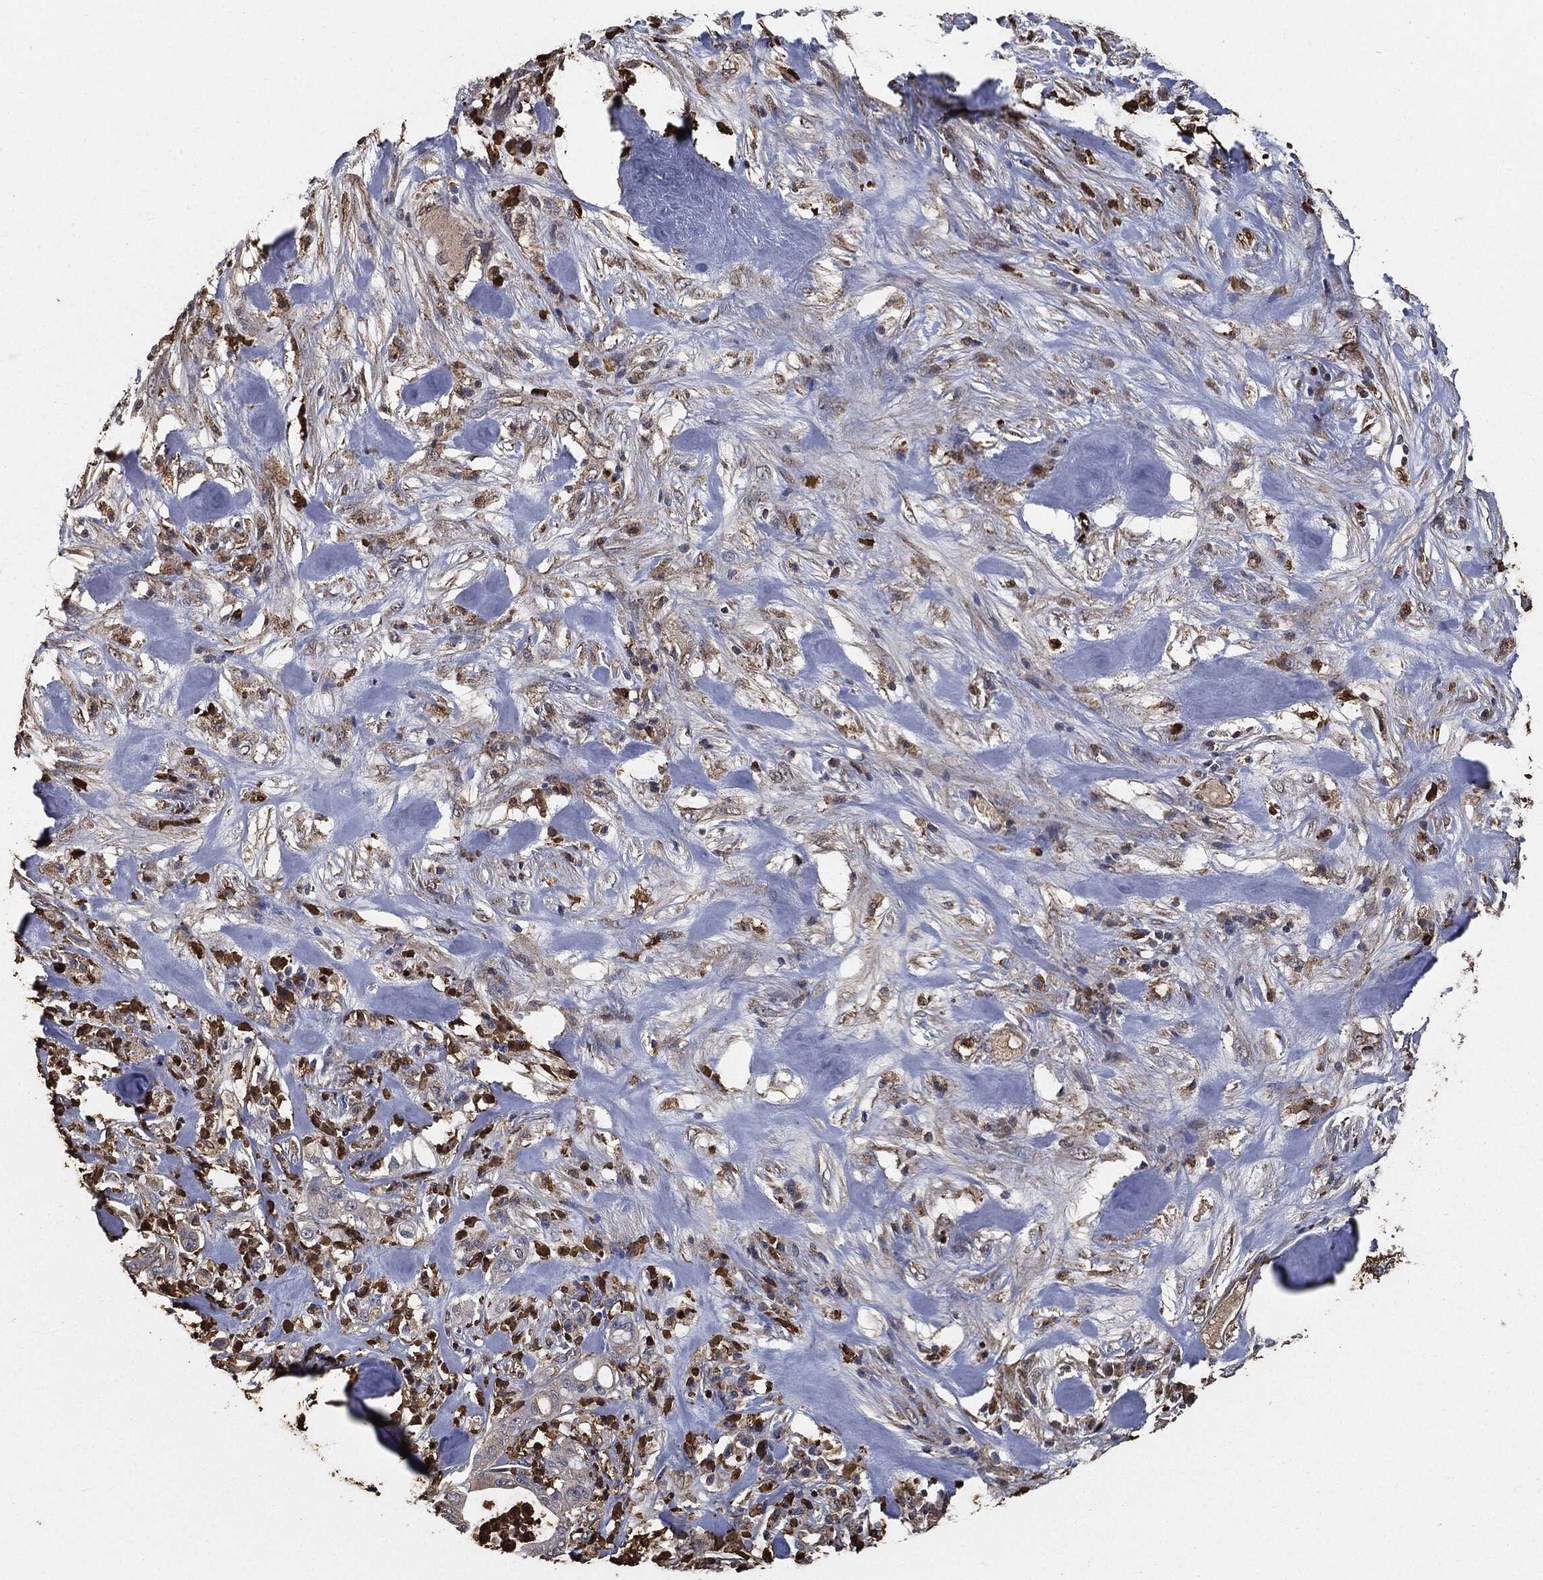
{"staining": {"intensity": "negative", "quantity": "none", "location": "none"}, "tissue": "pancreatic cancer", "cell_type": "Tumor cells", "image_type": "cancer", "snomed": [{"axis": "morphology", "description": "Adenocarcinoma, NOS"}, {"axis": "topography", "description": "Pancreas"}], "caption": "A micrograph of human pancreatic cancer is negative for staining in tumor cells.", "gene": "S100A9", "patient": {"sex": "male", "age": 71}}